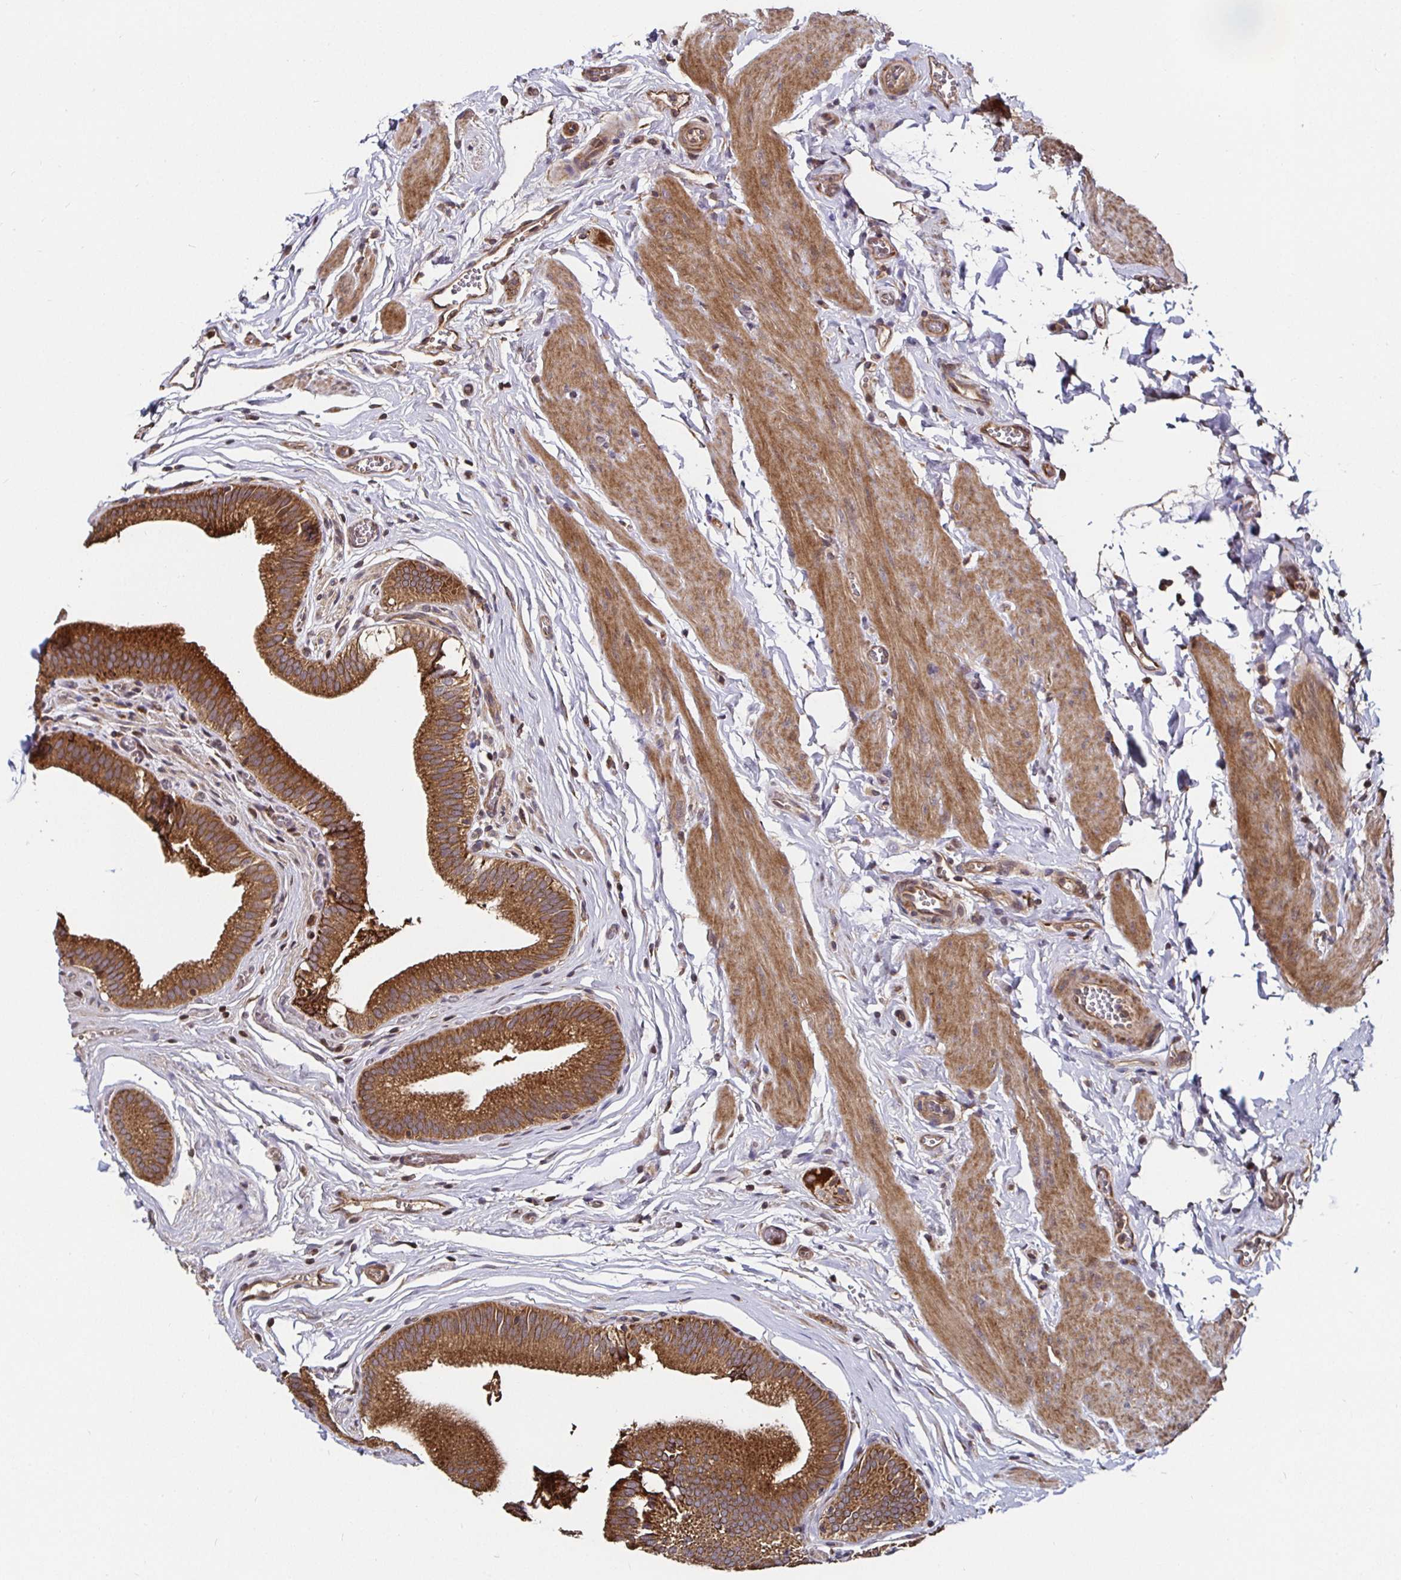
{"staining": {"intensity": "strong", "quantity": ">75%", "location": "cytoplasmic/membranous"}, "tissue": "gallbladder", "cell_type": "Glandular cells", "image_type": "normal", "snomed": [{"axis": "morphology", "description": "Normal tissue, NOS"}, {"axis": "topography", "description": "Gallbladder"}, {"axis": "topography", "description": "Peripheral nerve tissue"}], "caption": "Gallbladder stained with immunohistochemistry (IHC) displays strong cytoplasmic/membranous positivity in approximately >75% of glandular cells.", "gene": "MLST8", "patient": {"sex": "male", "age": 17}}